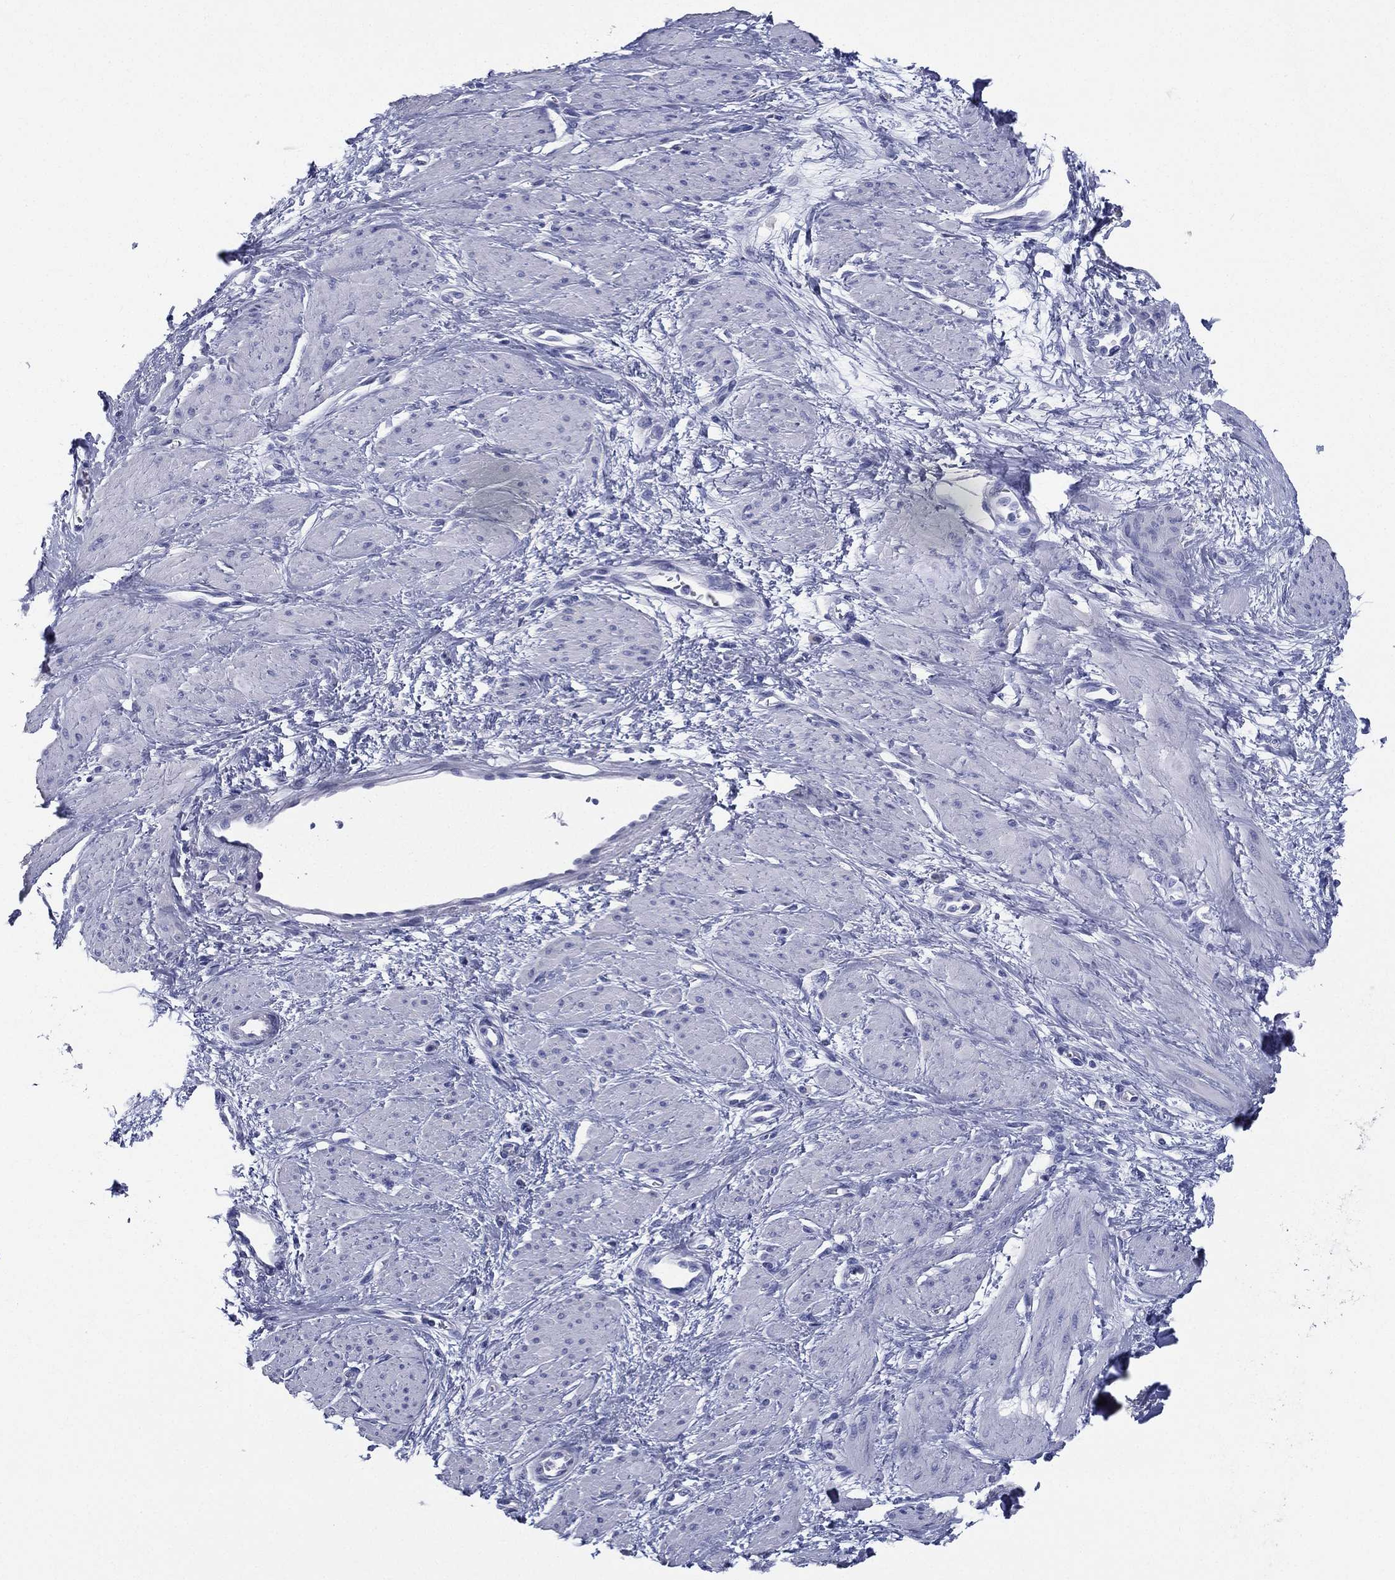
{"staining": {"intensity": "negative", "quantity": "none", "location": "none"}, "tissue": "smooth muscle", "cell_type": "Smooth muscle cells", "image_type": "normal", "snomed": [{"axis": "morphology", "description": "Normal tissue, NOS"}, {"axis": "topography", "description": "Smooth muscle"}, {"axis": "topography", "description": "Uterus"}], "caption": "This is an immunohistochemistry (IHC) micrograph of normal human smooth muscle. There is no expression in smooth muscle cells.", "gene": "RSPH4A", "patient": {"sex": "female", "age": 39}}